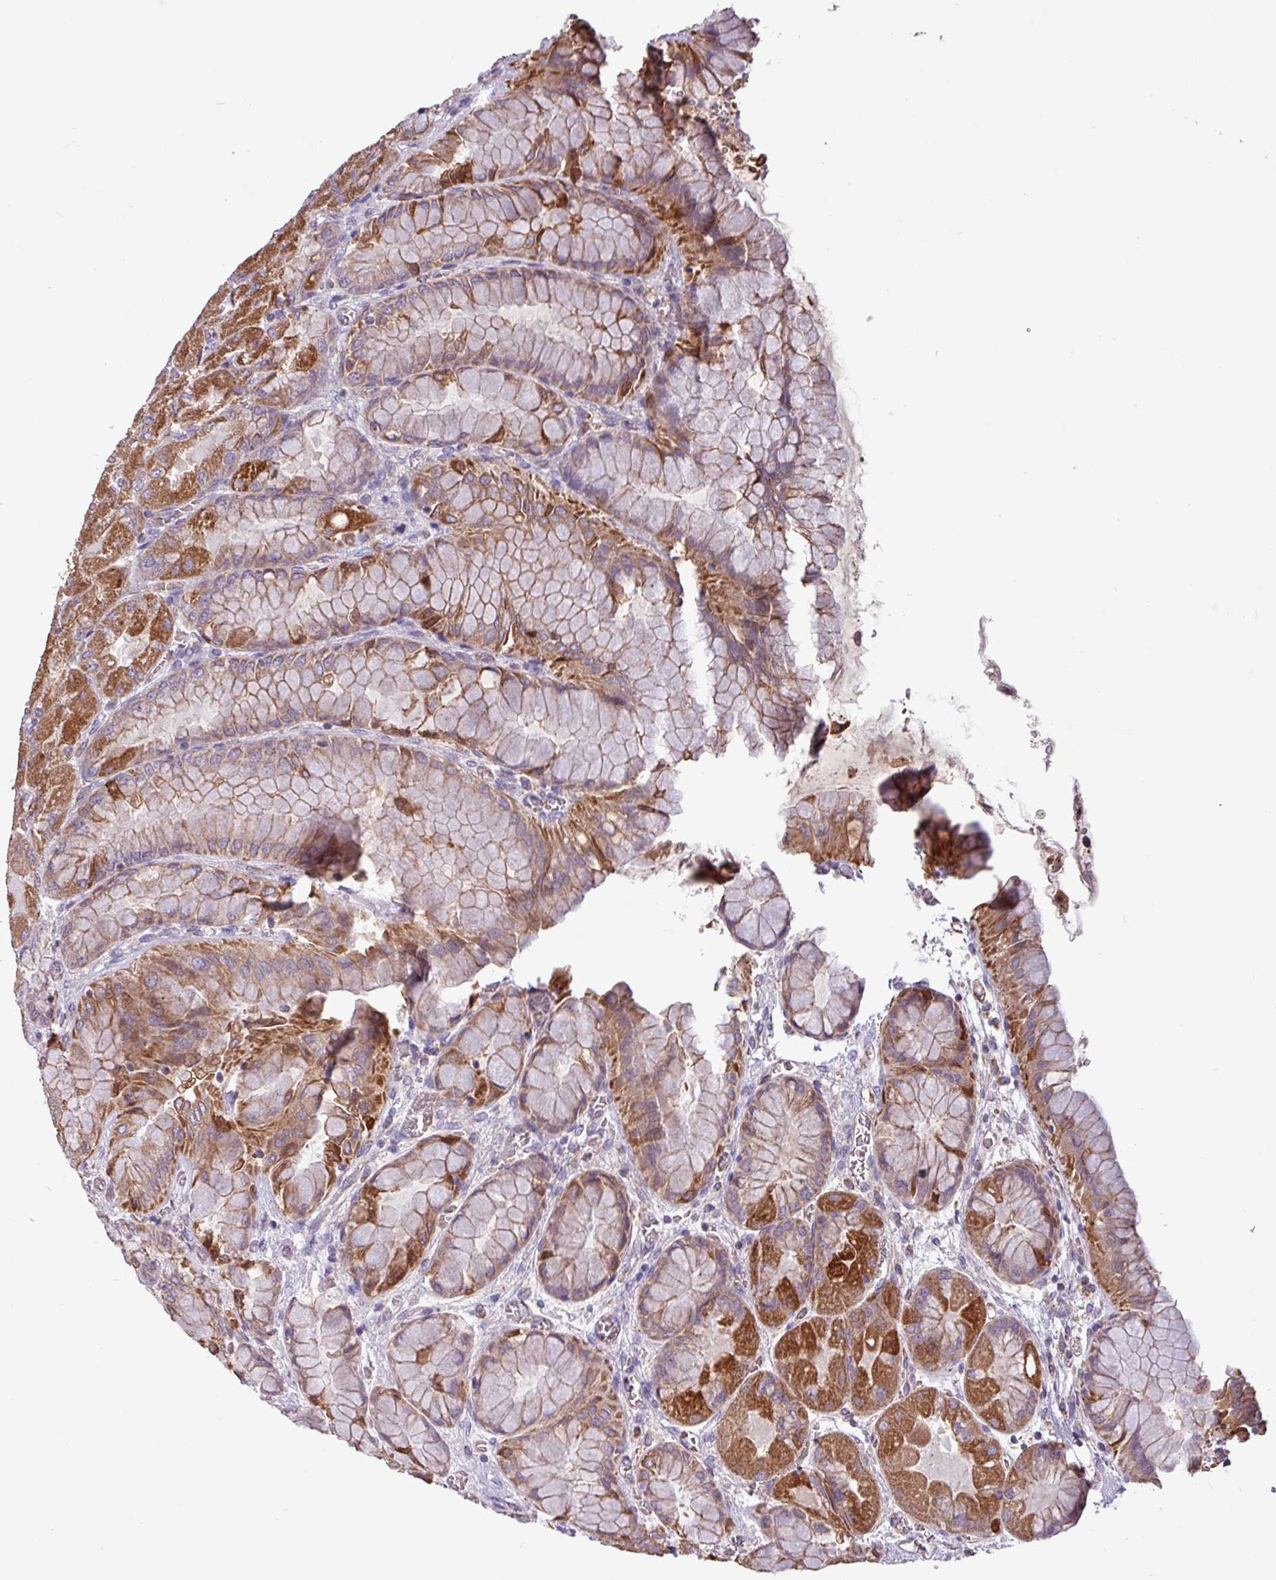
{"staining": {"intensity": "strong", "quantity": ">75%", "location": "cytoplasmic/membranous"}, "tissue": "stomach", "cell_type": "Glandular cells", "image_type": "normal", "snomed": [{"axis": "morphology", "description": "Normal tissue, NOS"}, {"axis": "topography", "description": "Stomach"}], "caption": "This image demonstrates normal stomach stained with immunohistochemistry (IHC) to label a protein in brown. The cytoplasmic/membranous of glandular cells show strong positivity for the protein. Nuclei are counter-stained blue.", "gene": "CAMK1", "patient": {"sex": "female", "age": 61}}